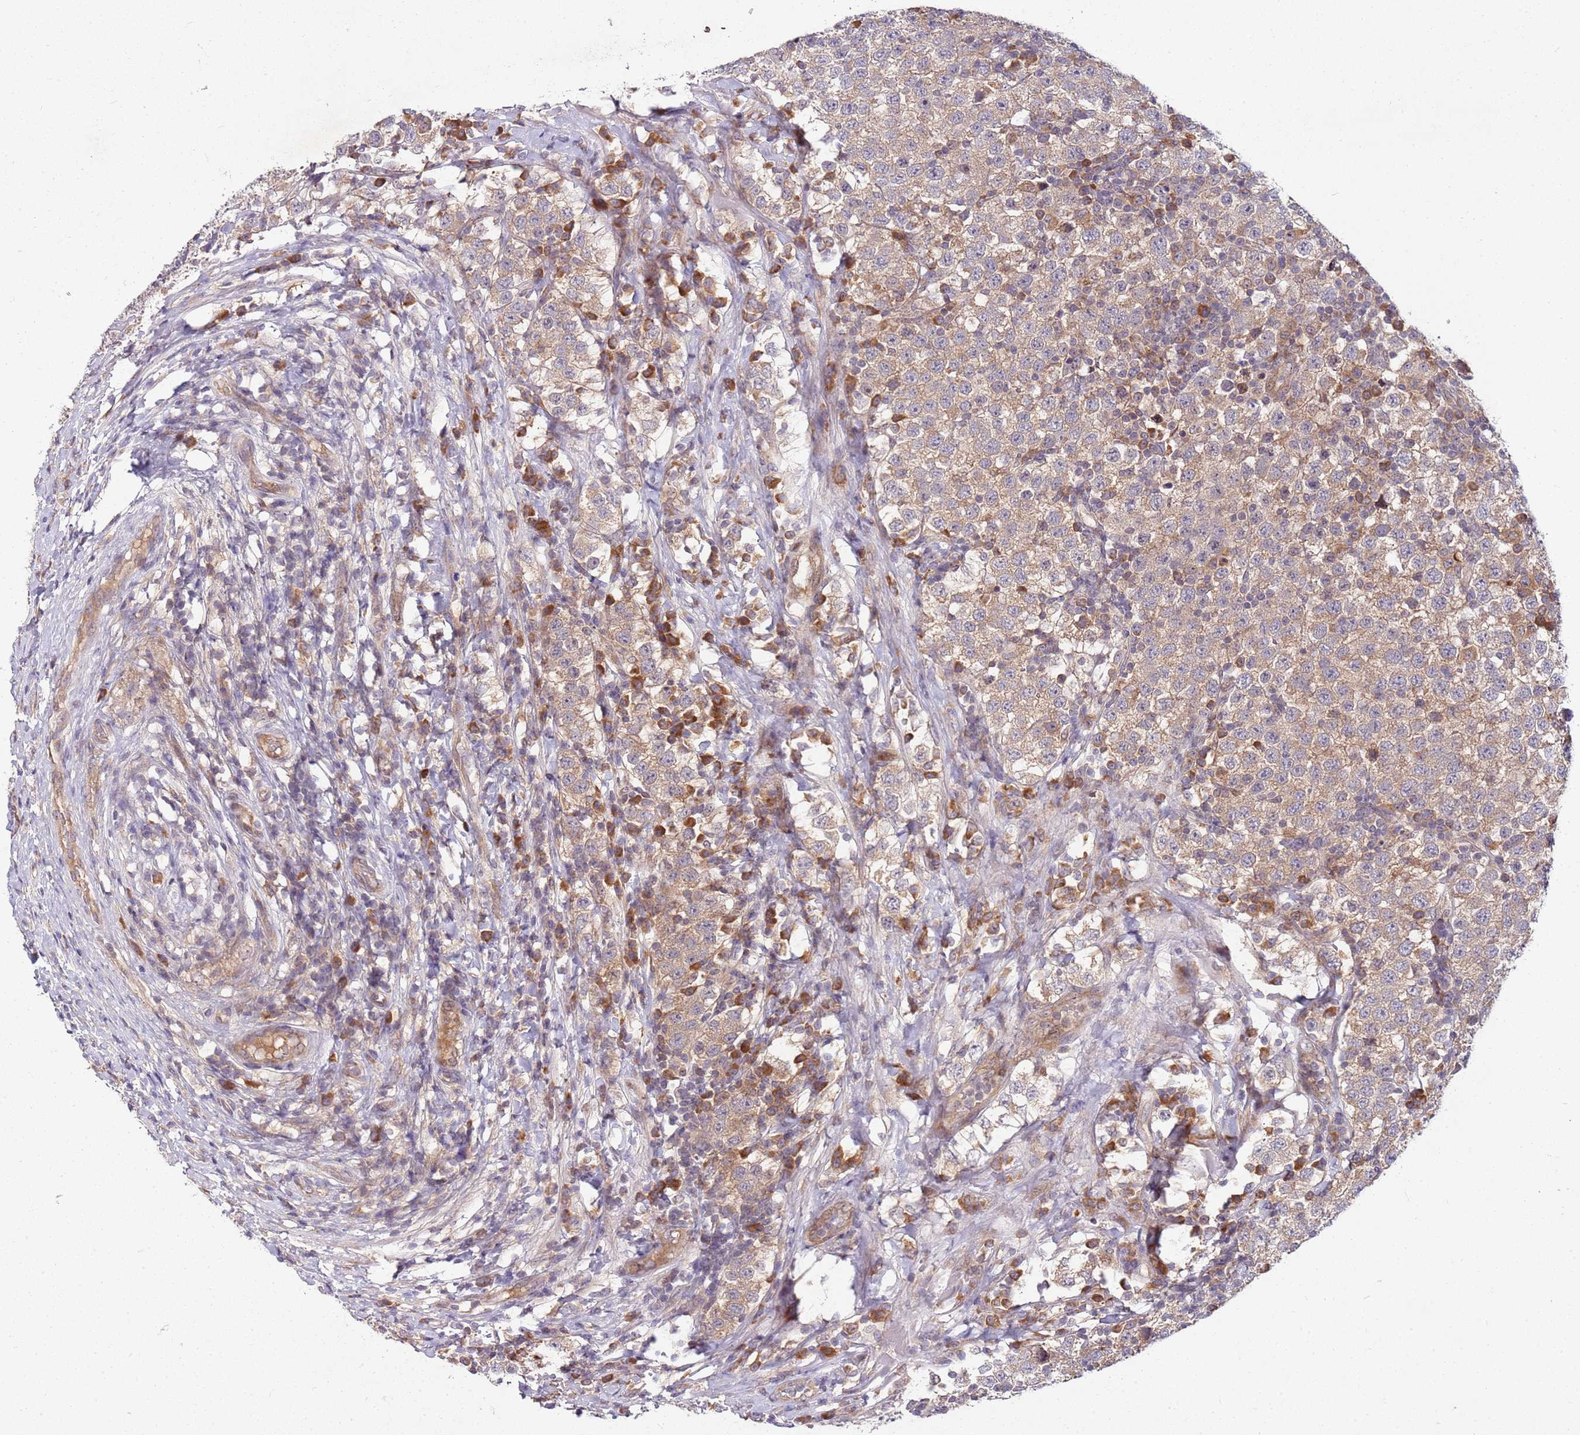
{"staining": {"intensity": "moderate", "quantity": ">75%", "location": "cytoplasmic/membranous"}, "tissue": "testis cancer", "cell_type": "Tumor cells", "image_type": "cancer", "snomed": [{"axis": "morphology", "description": "Seminoma, NOS"}, {"axis": "topography", "description": "Testis"}], "caption": "Immunohistochemical staining of human seminoma (testis) reveals moderate cytoplasmic/membranous protein staining in approximately >75% of tumor cells.", "gene": "FBXL22", "patient": {"sex": "male", "age": 34}}